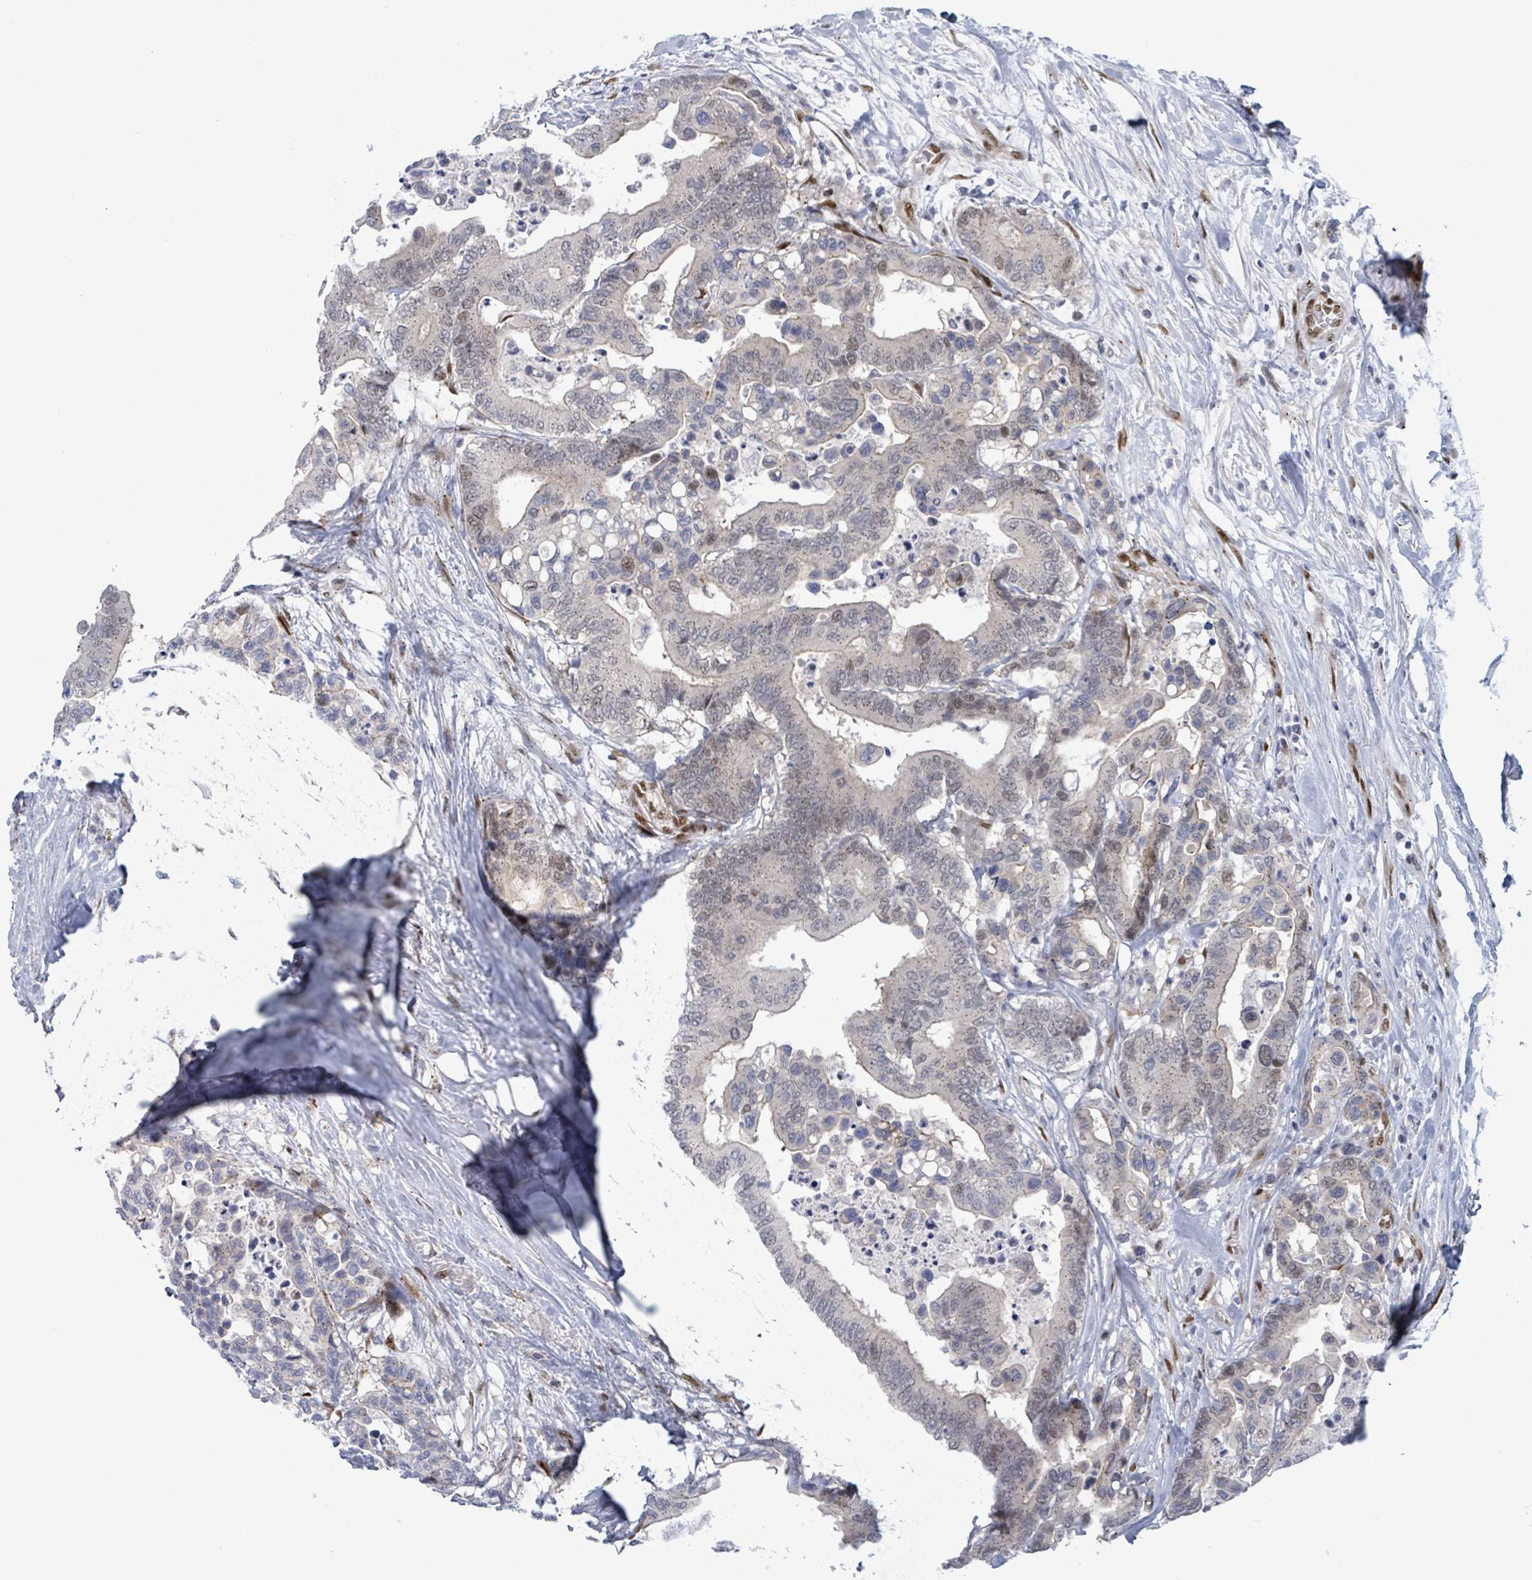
{"staining": {"intensity": "negative", "quantity": "none", "location": "none"}, "tissue": "colorectal cancer", "cell_type": "Tumor cells", "image_type": "cancer", "snomed": [{"axis": "morphology", "description": "Normal tissue, NOS"}, {"axis": "morphology", "description": "Adenocarcinoma, NOS"}, {"axis": "topography", "description": "Colon"}], "caption": "Adenocarcinoma (colorectal) stained for a protein using immunohistochemistry exhibits no expression tumor cells.", "gene": "TUSC1", "patient": {"sex": "male", "age": 82}}